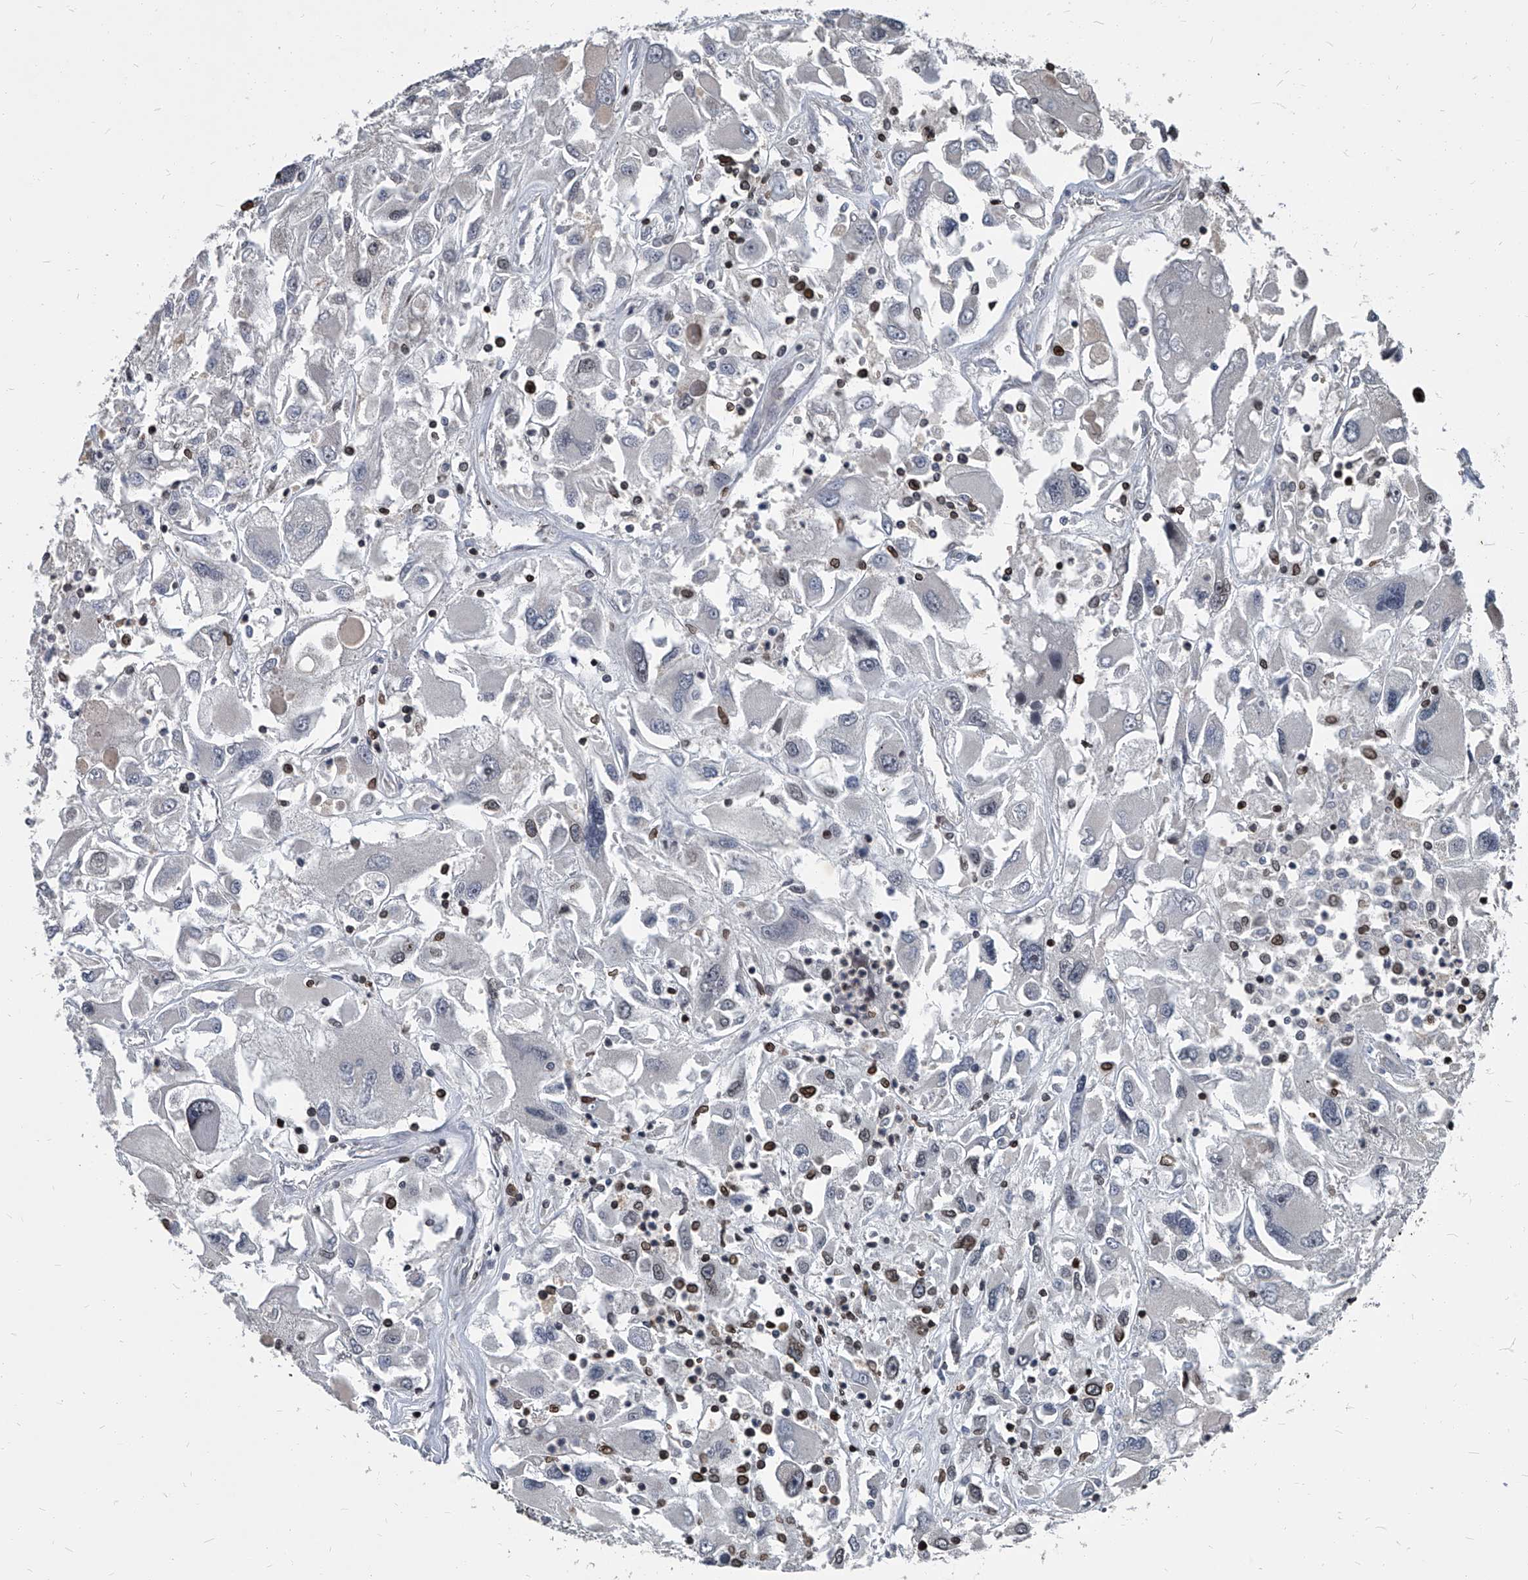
{"staining": {"intensity": "negative", "quantity": "none", "location": "none"}, "tissue": "renal cancer", "cell_type": "Tumor cells", "image_type": "cancer", "snomed": [{"axis": "morphology", "description": "Adenocarcinoma, NOS"}, {"axis": "topography", "description": "Kidney"}], "caption": "Immunohistochemistry (IHC) photomicrograph of neoplastic tissue: adenocarcinoma (renal) stained with DAB exhibits no significant protein positivity in tumor cells.", "gene": "PHF20", "patient": {"sex": "female", "age": 52}}